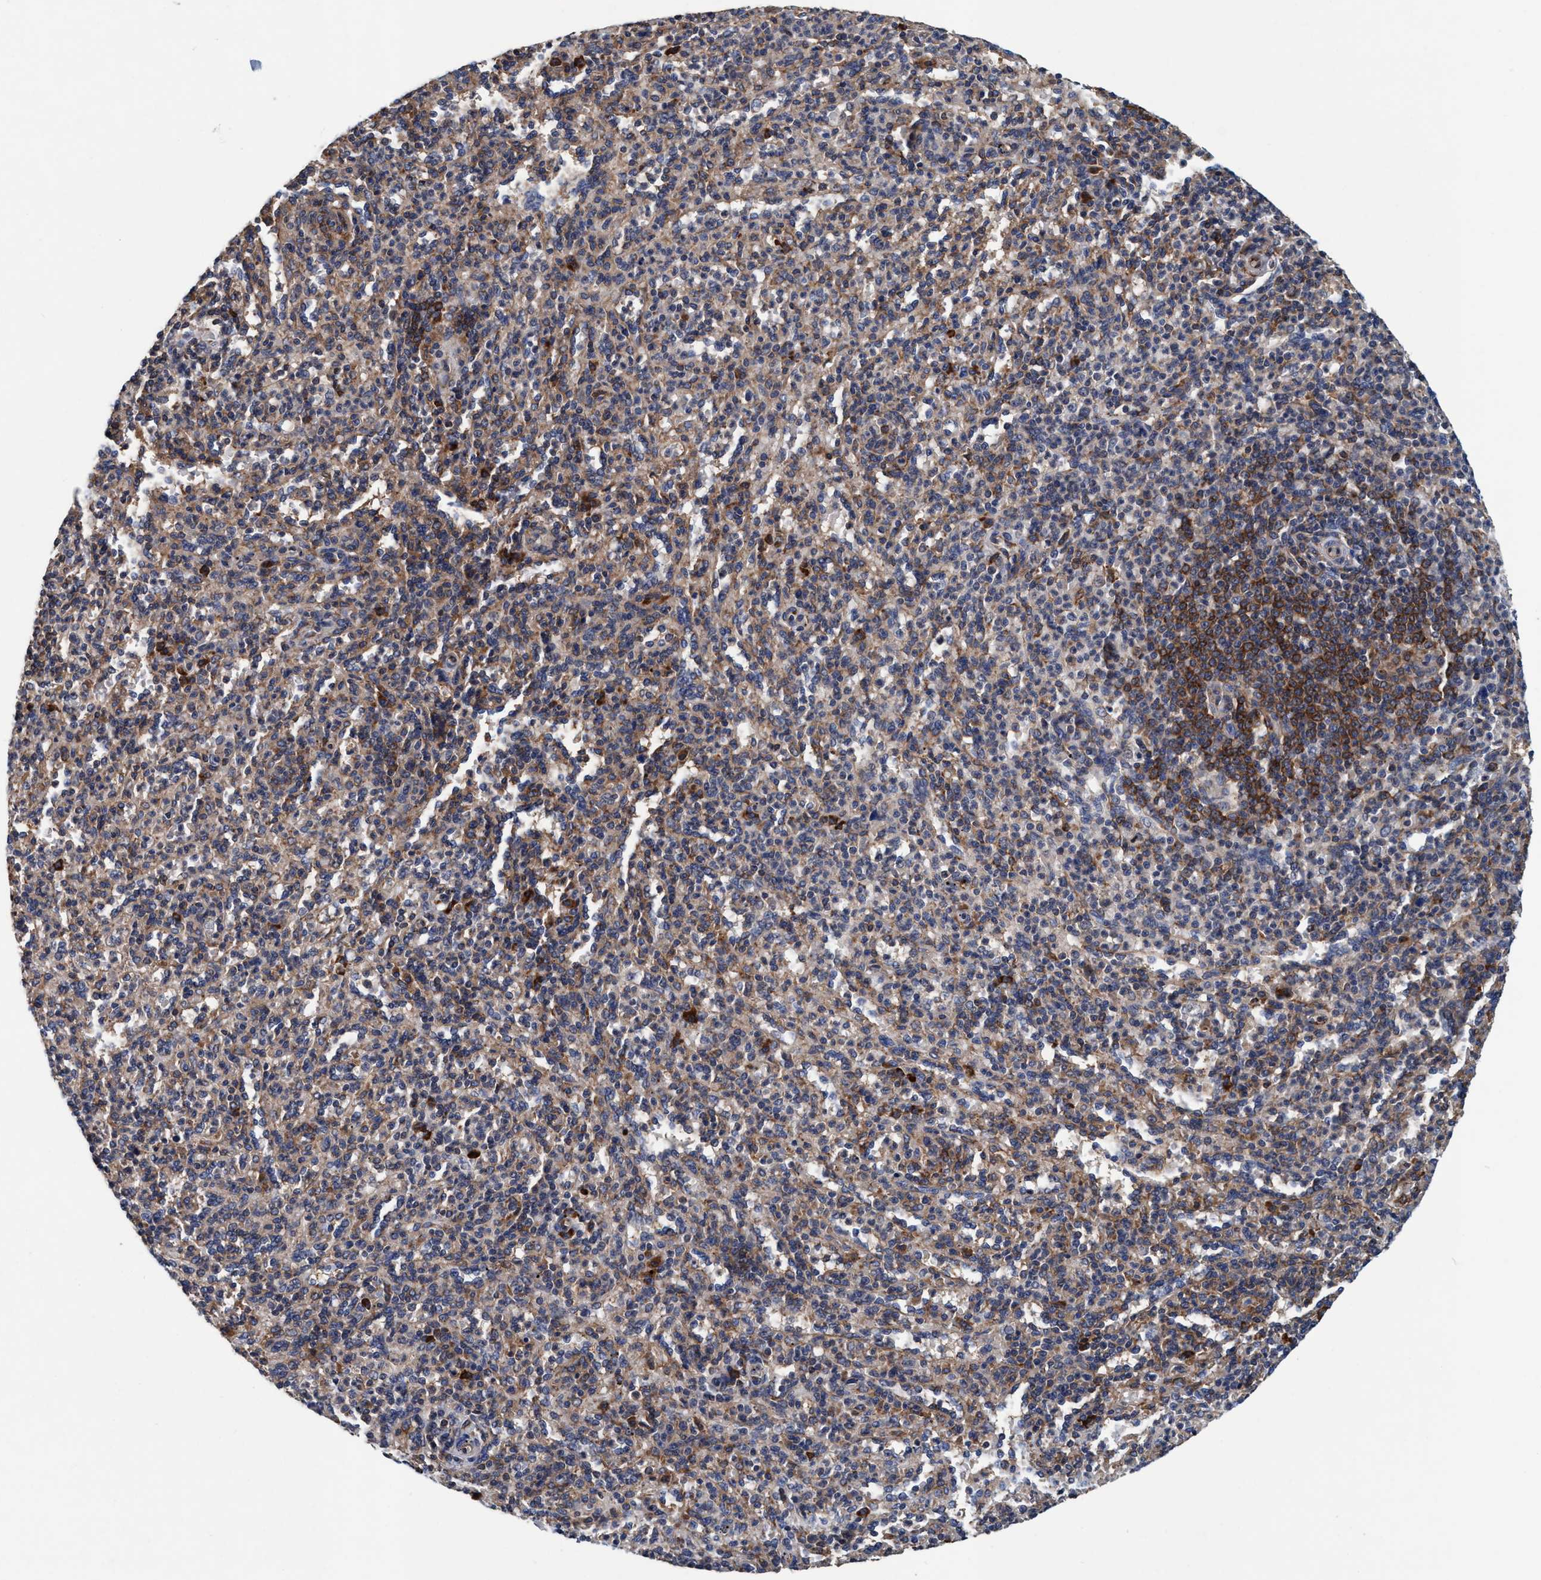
{"staining": {"intensity": "moderate", "quantity": "25%-75%", "location": "cytoplasmic/membranous"}, "tissue": "spleen", "cell_type": "Cells in red pulp", "image_type": "normal", "snomed": [{"axis": "morphology", "description": "Normal tissue, NOS"}, {"axis": "topography", "description": "Spleen"}], "caption": "Moderate cytoplasmic/membranous expression for a protein is present in approximately 25%-75% of cells in red pulp of normal spleen using IHC.", "gene": "ENDOG", "patient": {"sex": "male", "age": 36}}